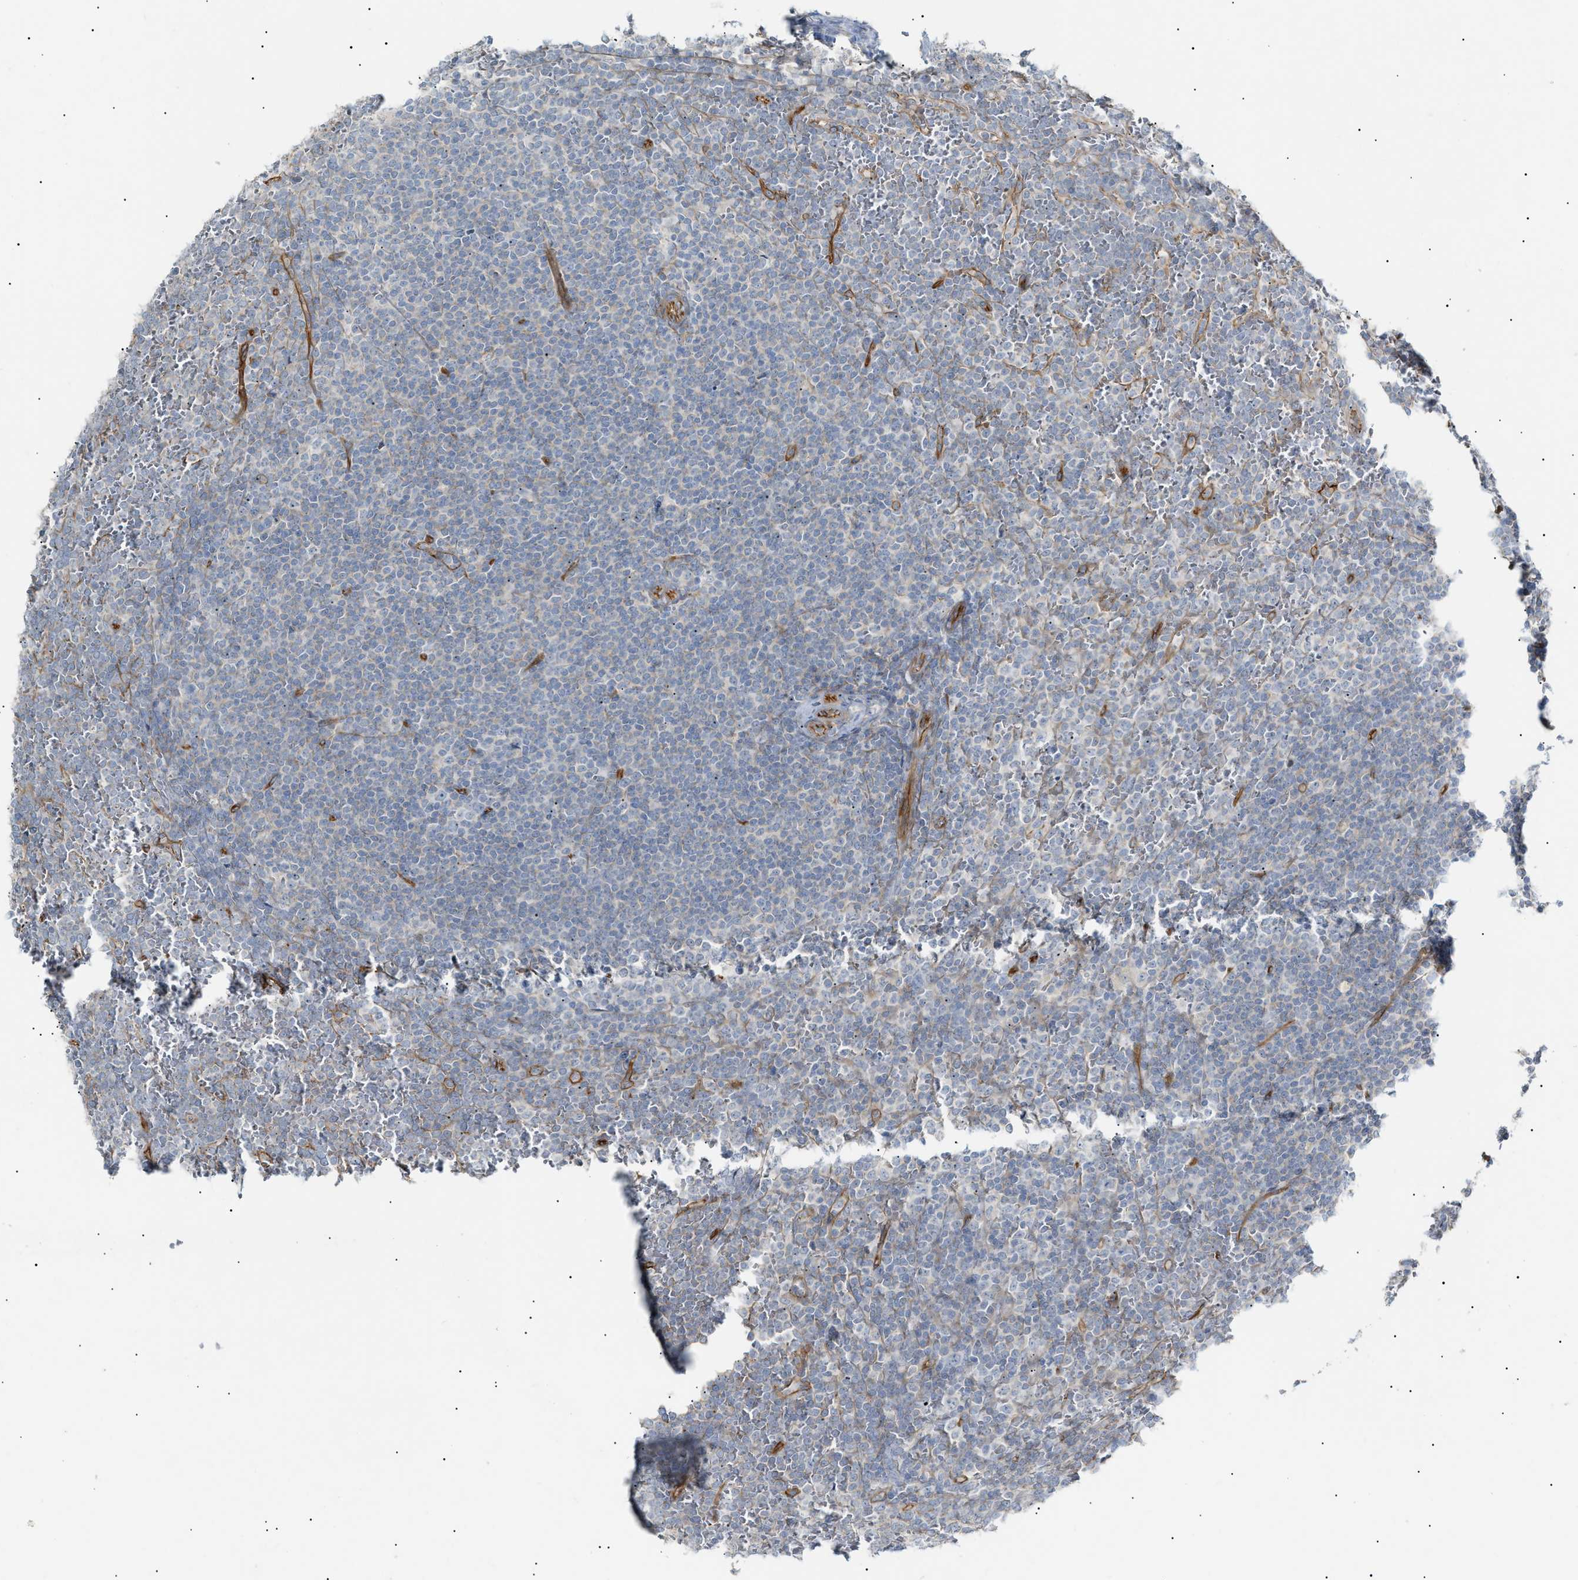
{"staining": {"intensity": "negative", "quantity": "none", "location": "none"}, "tissue": "lymphoma", "cell_type": "Tumor cells", "image_type": "cancer", "snomed": [{"axis": "morphology", "description": "Malignant lymphoma, non-Hodgkin's type, Low grade"}, {"axis": "topography", "description": "Spleen"}], "caption": "Protein analysis of low-grade malignant lymphoma, non-Hodgkin's type displays no significant expression in tumor cells.", "gene": "ZFHX2", "patient": {"sex": "female", "age": 19}}